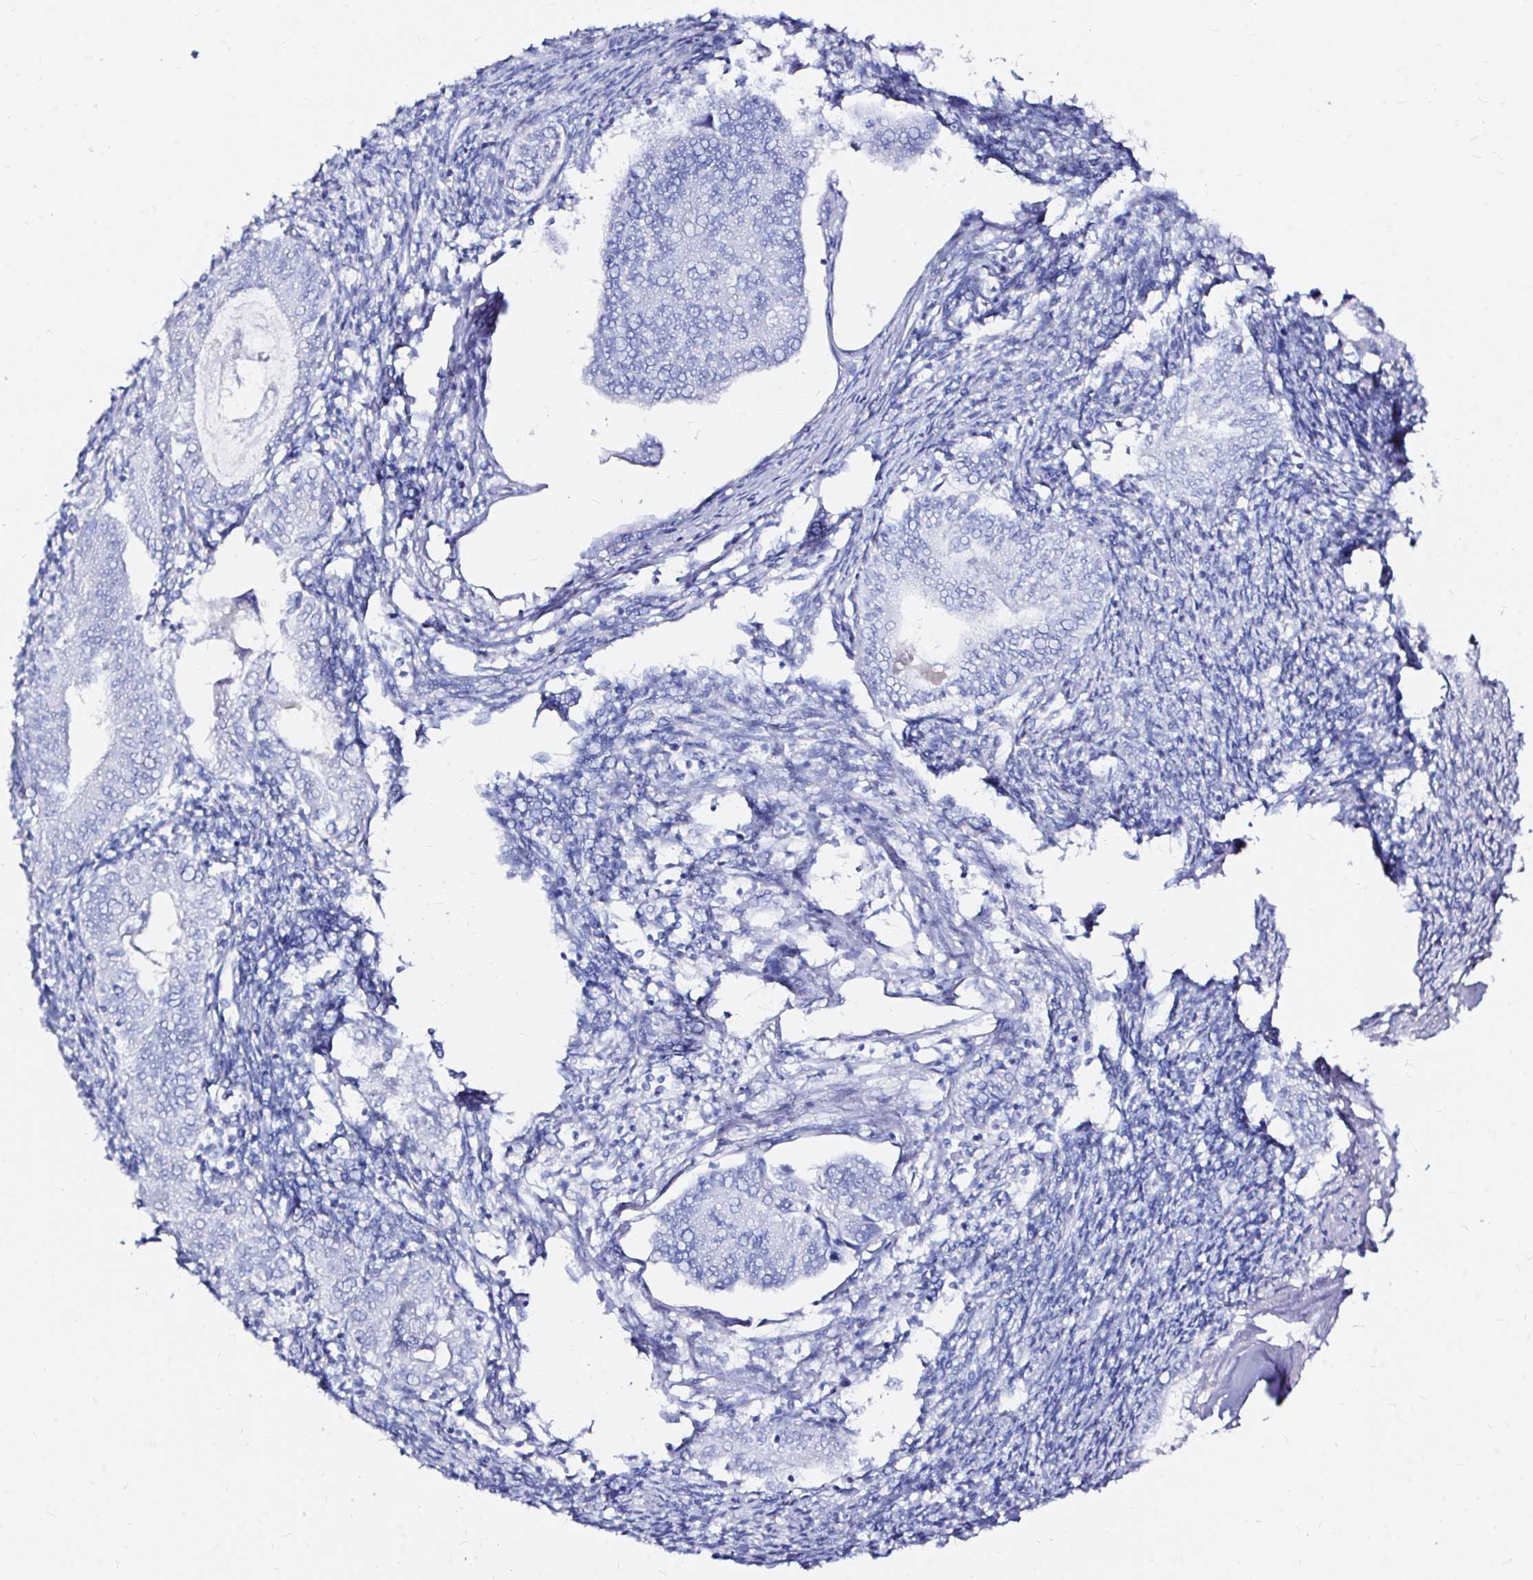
{"staining": {"intensity": "negative", "quantity": "none", "location": "none"}, "tissue": "endometrial cancer", "cell_type": "Tumor cells", "image_type": "cancer", "snomed": [{"axis": "morphology", "description": "Carcinoma, NOS"}, {"axis": "topography", "description": "Uterus"}], "caption": "DAB (3,3'-diaminobenzidine) immunohistochemical staining of carcinoma (endometrial) shows no significant expression in tumor cells.", "gene": "ZNF432", "patient": {"sex": "female", "age": 76}}